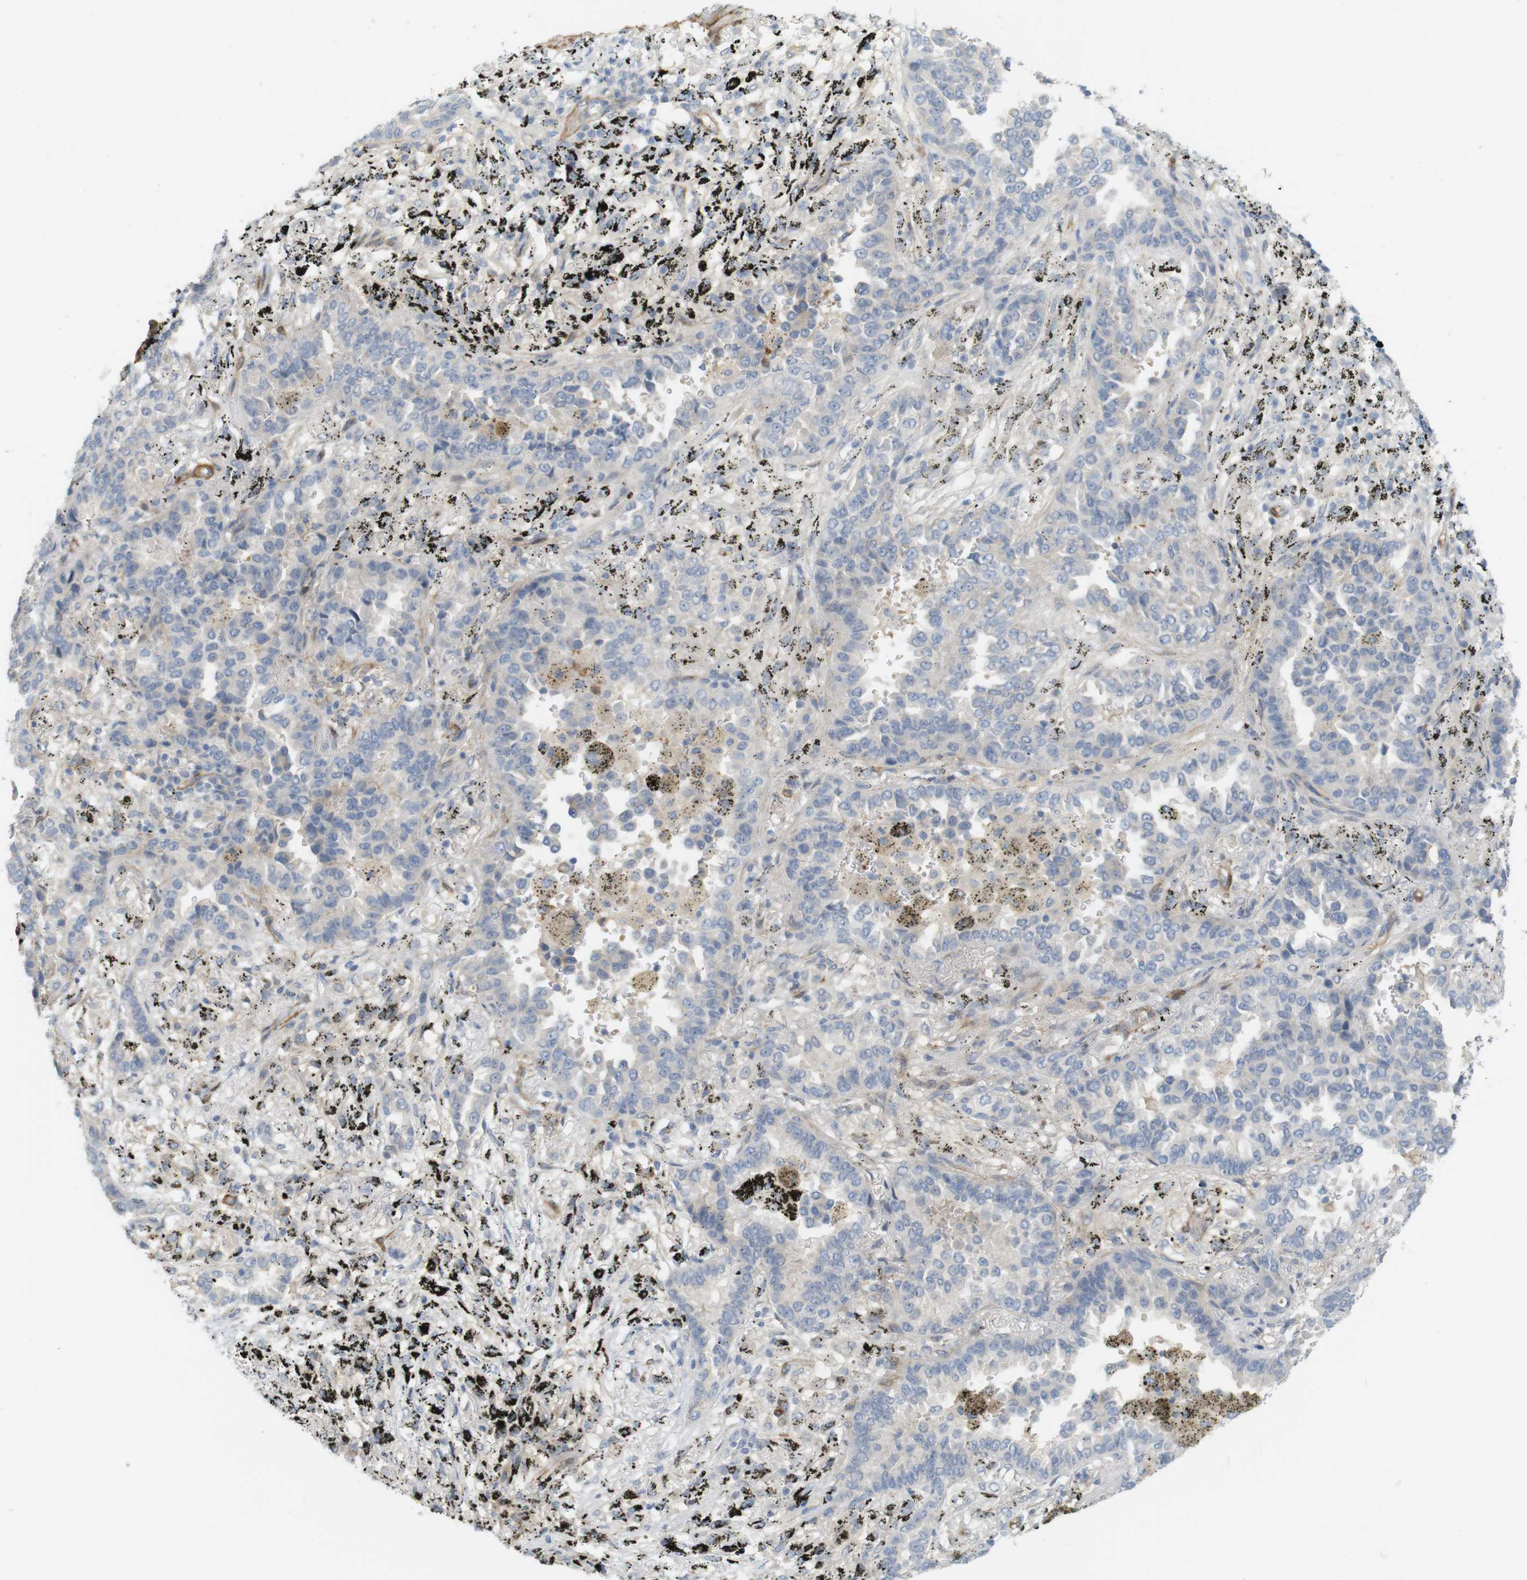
{"staining": {"intensity": "negative", "quantity": "none", "location": "none"}, "tissue": "lung cancer", "cell_type": "Tumor cells", "image_type": "cancer", "snomed": [{"axis": "morphology", "description": "Normal tissue, NOS"}, {"axis": "morphology", "description": "Adenocarcinoma, NOS"}, {"axis": "topography", "description": "Lung"}], "caption": "Tumor cells are negative for brown protein staining in lung cancer (adenocarcinoma).", "gene": "PDE3A", "patient": {"sex": "male", "age": 59}}